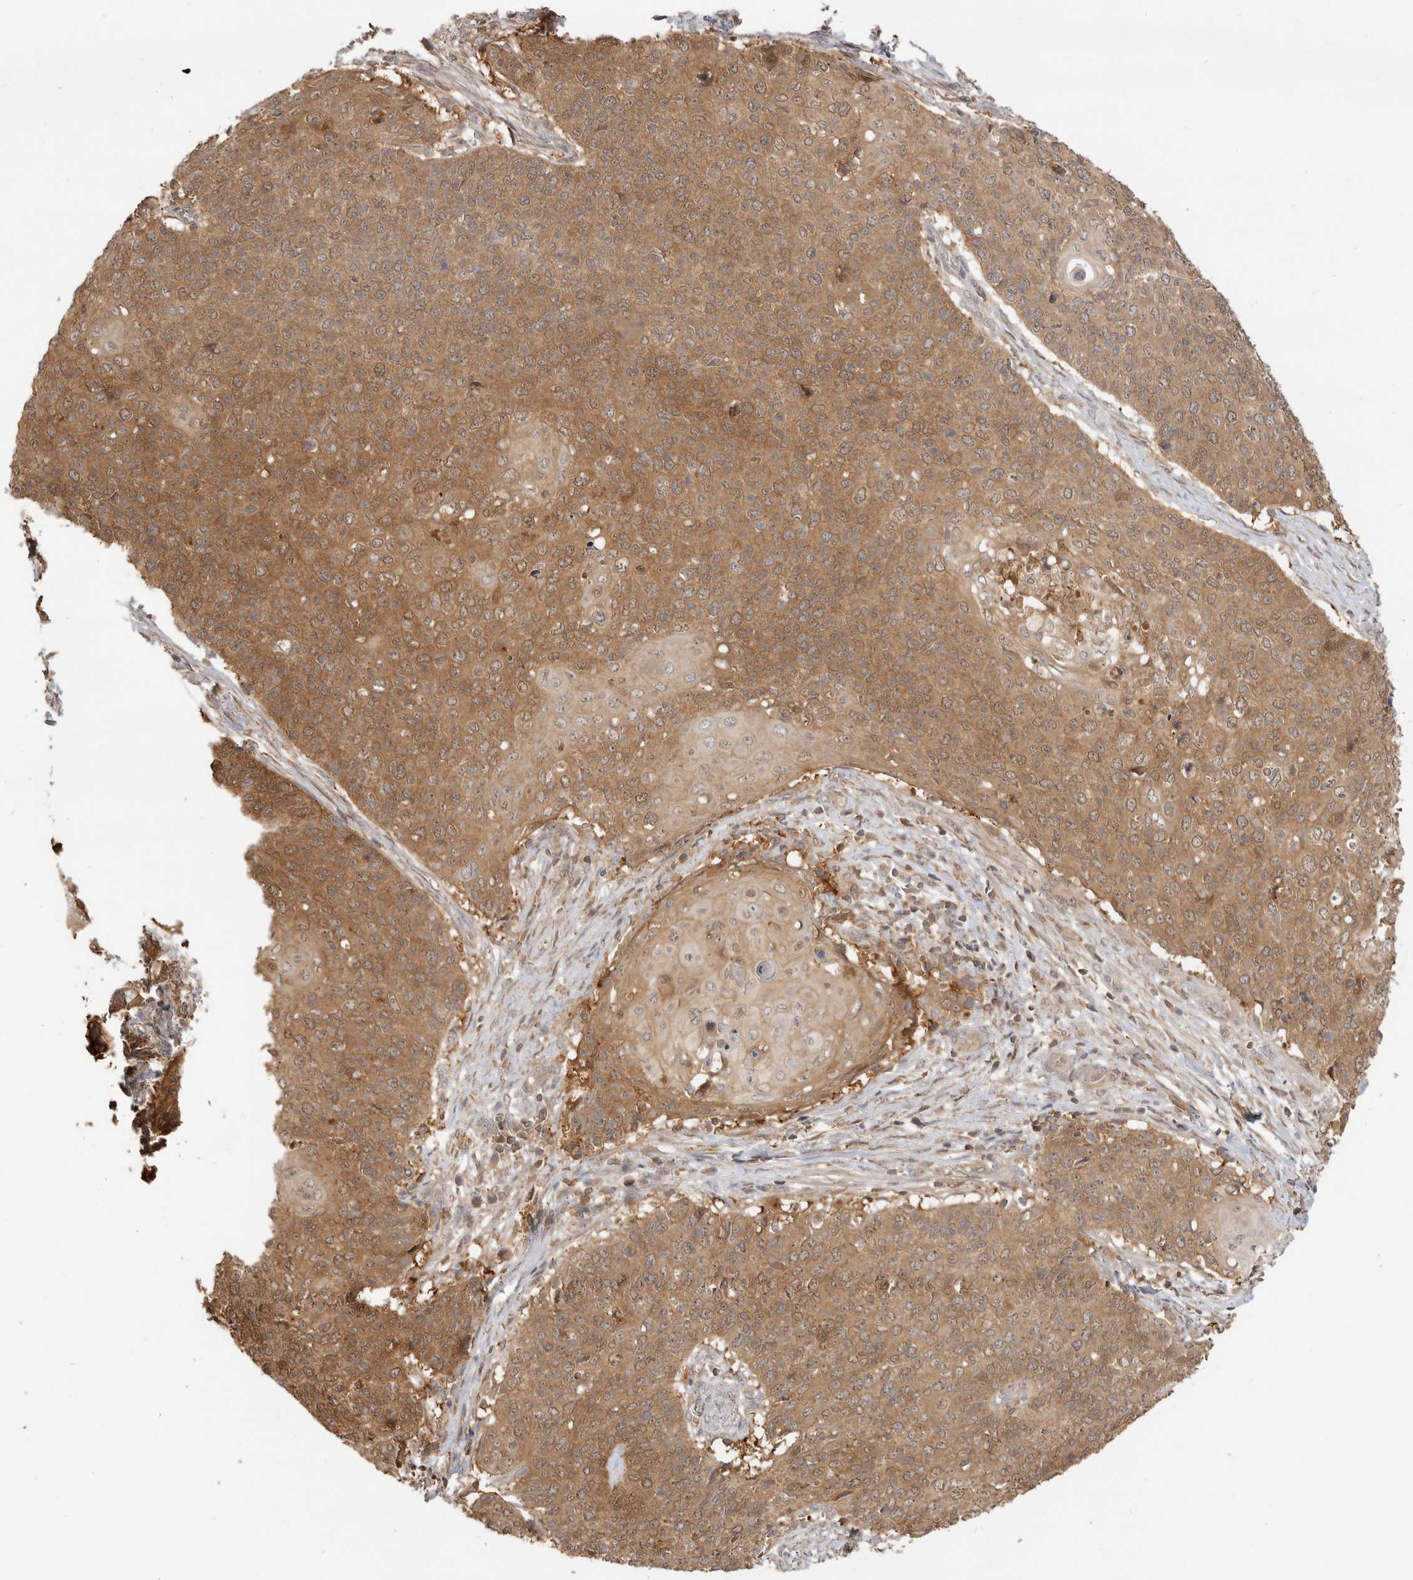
{"staining": {"intensity": "moderate", "quantity": ">75%", "location": "cytoplasmic/membranous"}, "tissue": "cervical cancer", "cell_type": "Tumor cells", "image_type": "cancer", "snomed": [{"axis": "morphology", "description": "Squamous cell carcinoma, NOS"}, {"axis": "topography", "description": "Cervix"}], "caption": "About >75% of tumor cells in human cervical cancer (squamous cell carcinoma) exhibit moderate cytoplasmic/membranous protein positivity as visualized by brown immunohistochemical staining.", "gene": "CLDN12", "patient": {"sex": "female", "age": 39}}